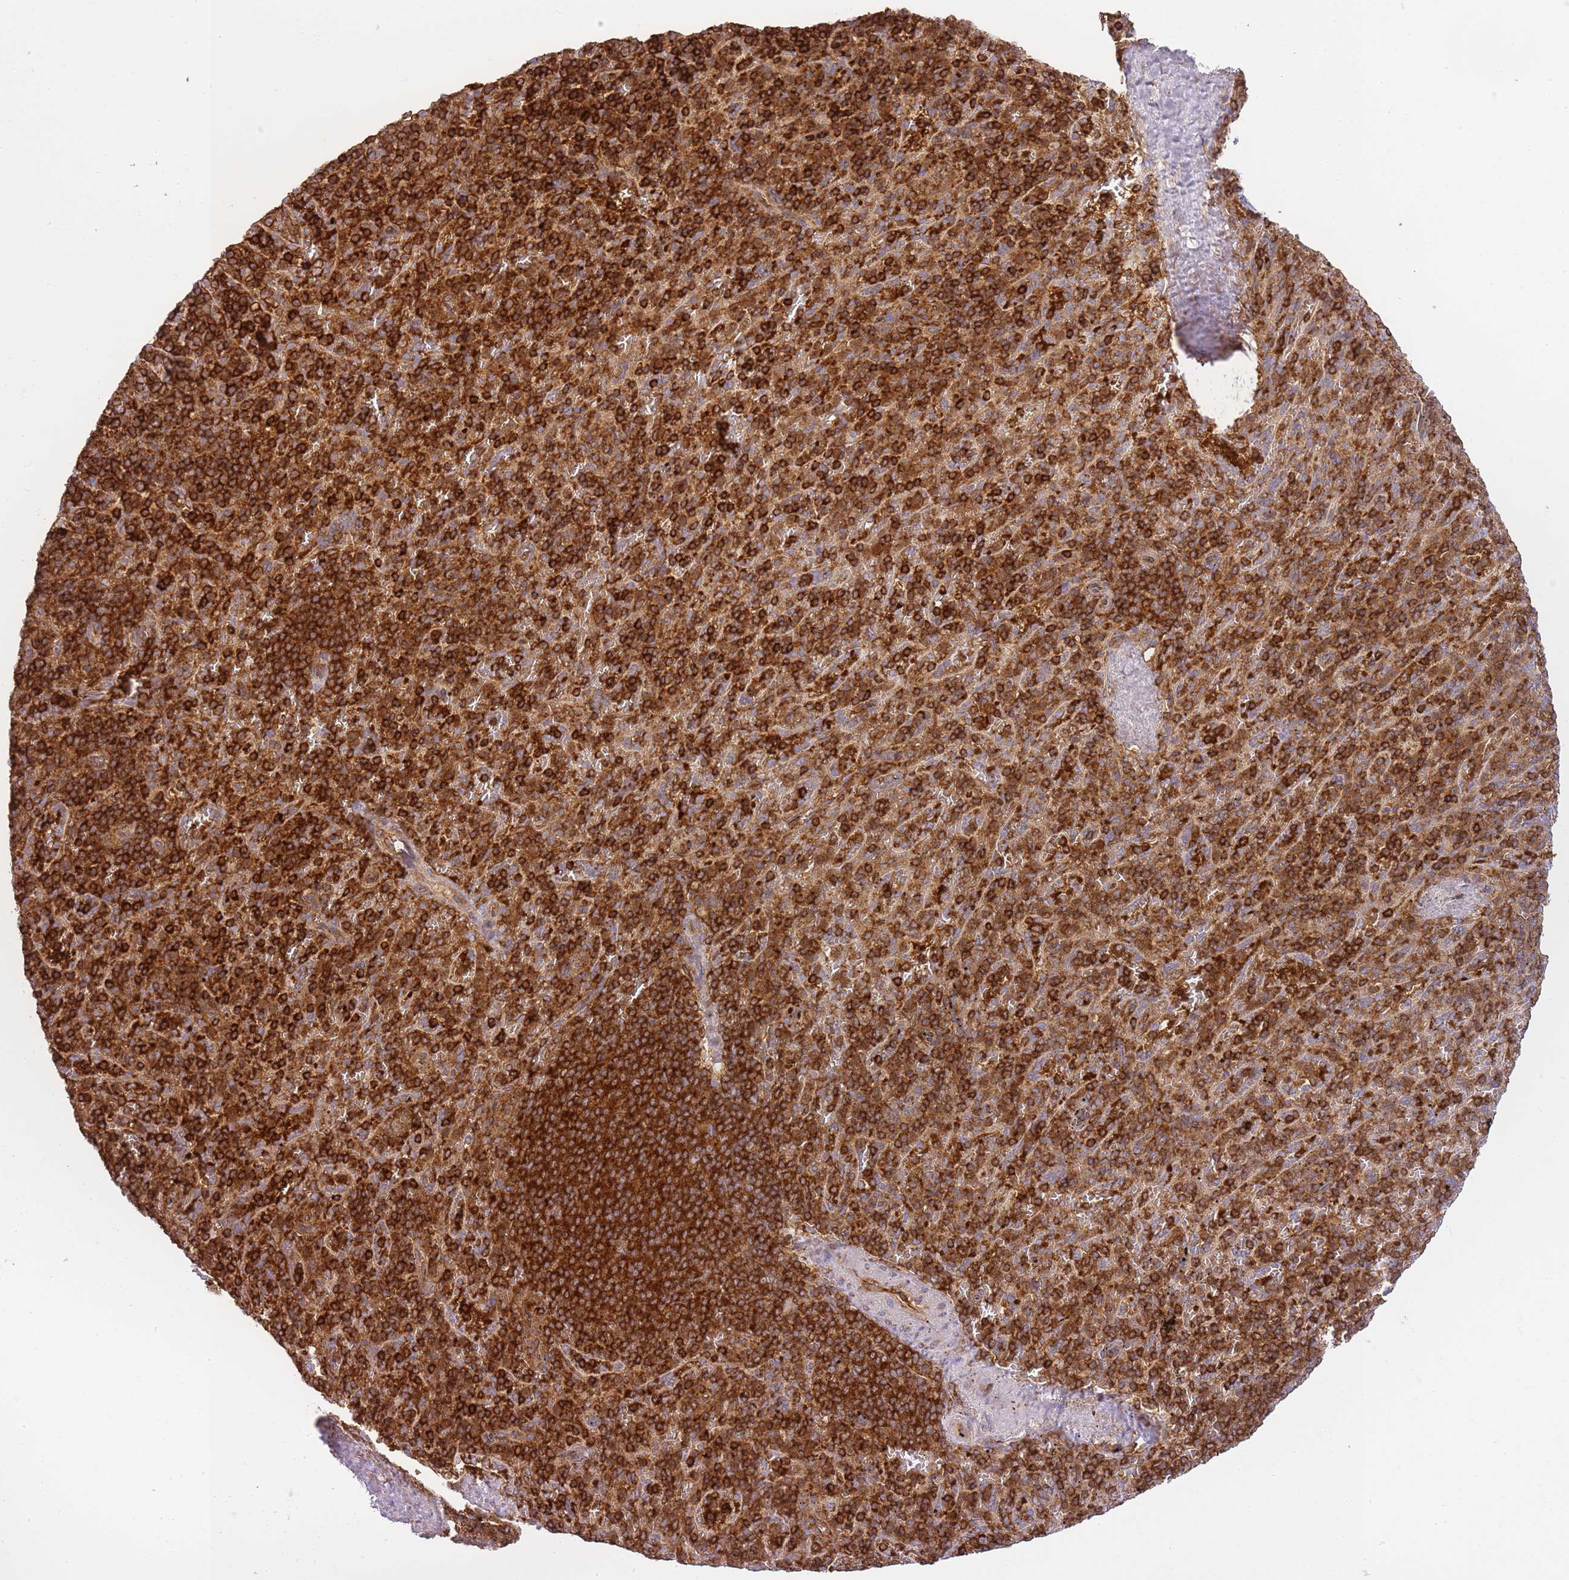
{"staining": {"intensity": "strong", "quantity": ">75%", "location": "cytoplasmic/membranous"}, "tissue": "spleen", "cell_type": "Cells in red pulp", "image_type": "normal", "snomed": [{"axis": "morphology", "description": "Normal tissue, NOS"}, {"axis": "topography", "description": "Spleen"}], "caption": "A high amount of strong cytoplasmic/membranous staining is appreciated in about >75% of cells in red pulp in benign spleen. Immunohistochemistry (ihc) stains the protein in brown and the nuclei are stained blue.", "gene": "MSN", "patient": {"sex": "male", "age": 82}}